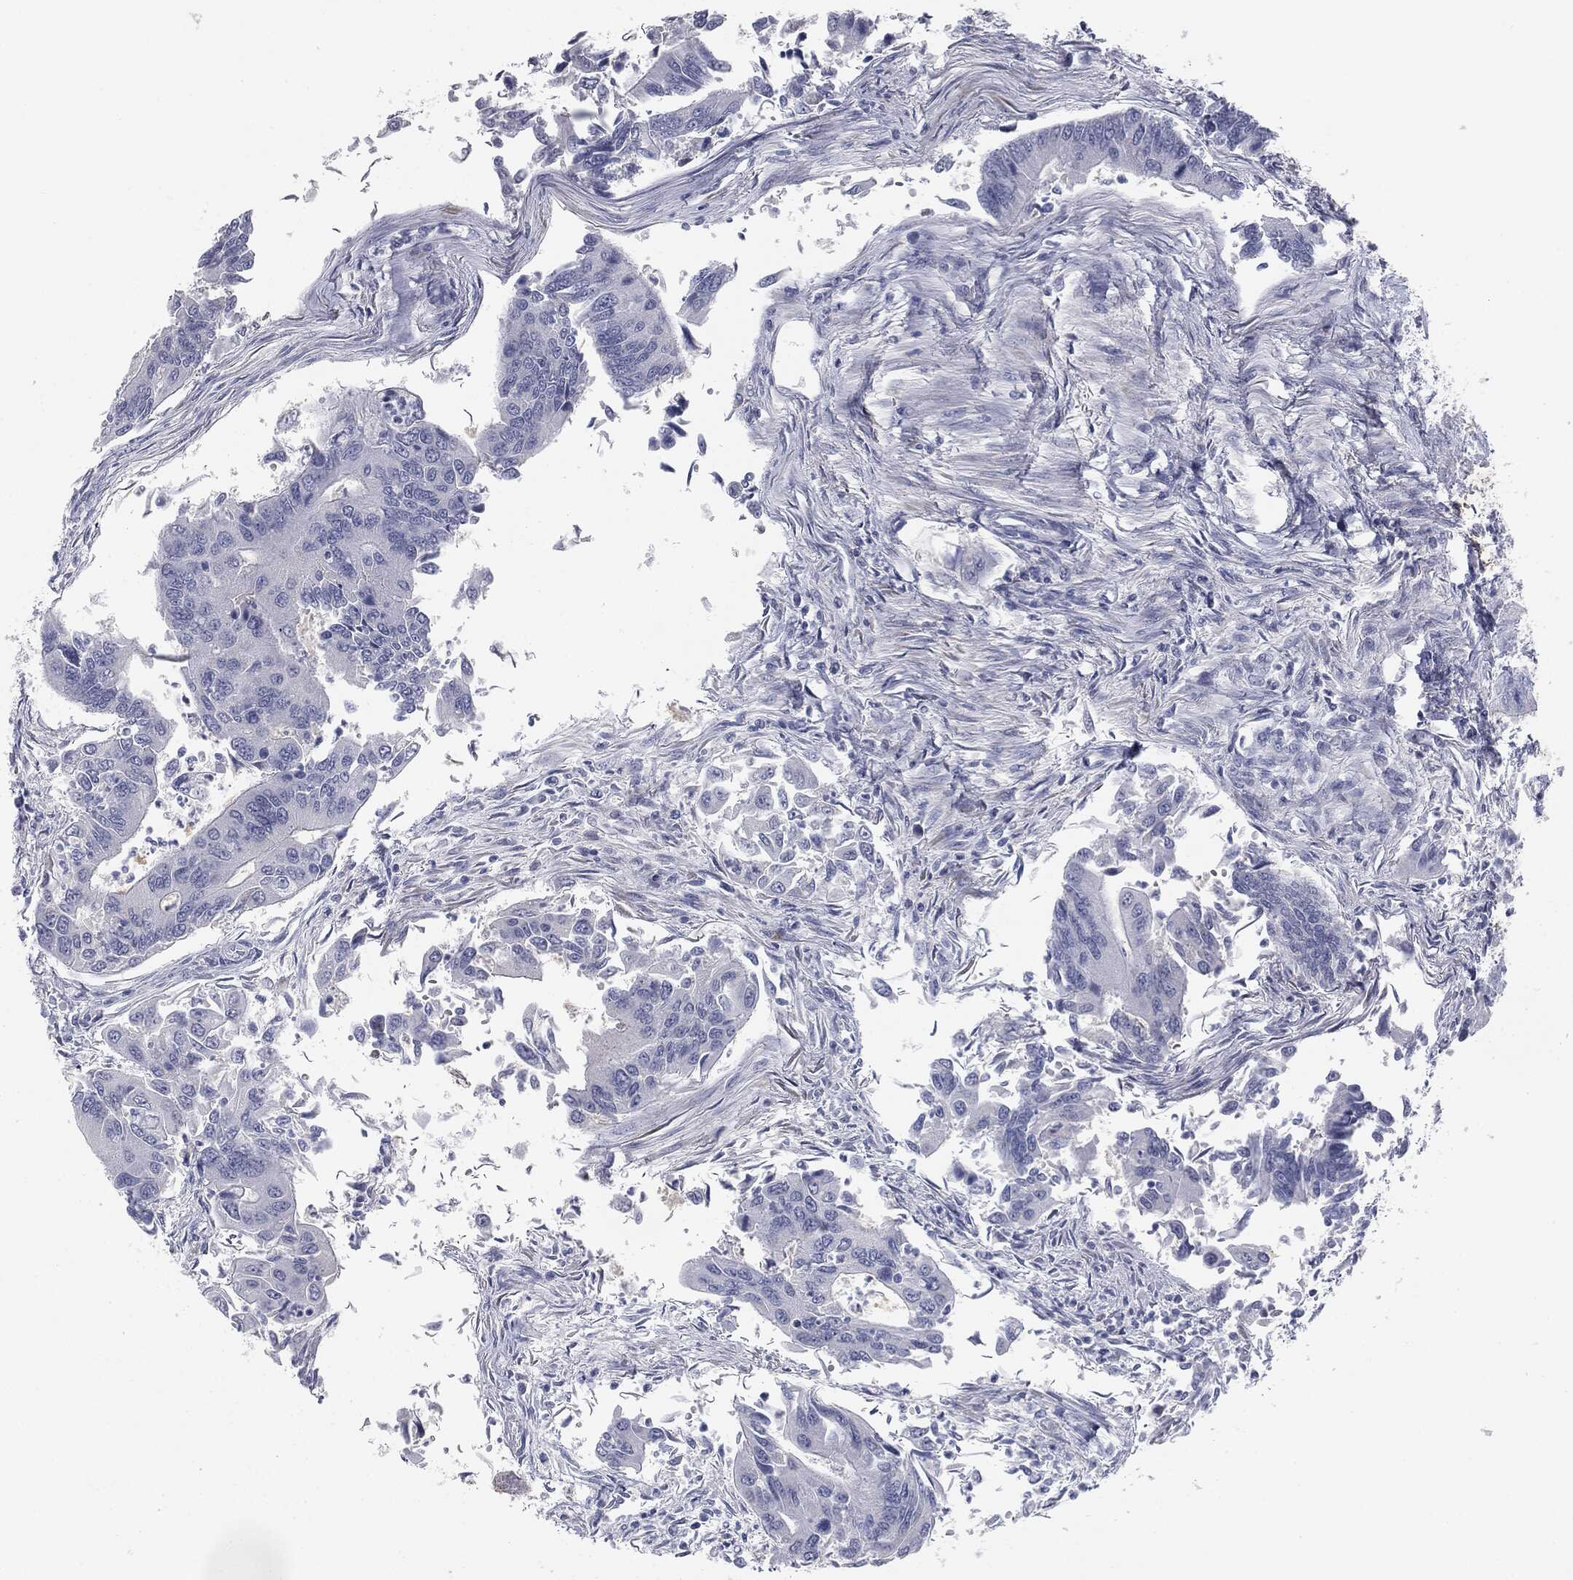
{"staining": {"intensity": "negative", "quantity": "none", "location": "none"}, "tissue": "colorectal cancer", "cell_type": "Tumor cells", "image_type": "cancer", "snomed": [{"axis": "morphology", "description": "Adenocarcinoma, NOS"}, {"axis": "topography", "description": "Colon"}], "caption": "High magnification brightfield microscopy of colorectal cancer (adenocarcinoma) stained with DAB (3,3'-diaminobenzidine) (brown) and counterstained with hematoxylin (blue): tumor cells show no significant expression. (DAB (3,3'-diaminobenzidine) immunohistochemistry (IHC), high magnification).", "gene": "MUC5AC", "patient": {"sex": "female", "age": 67}}